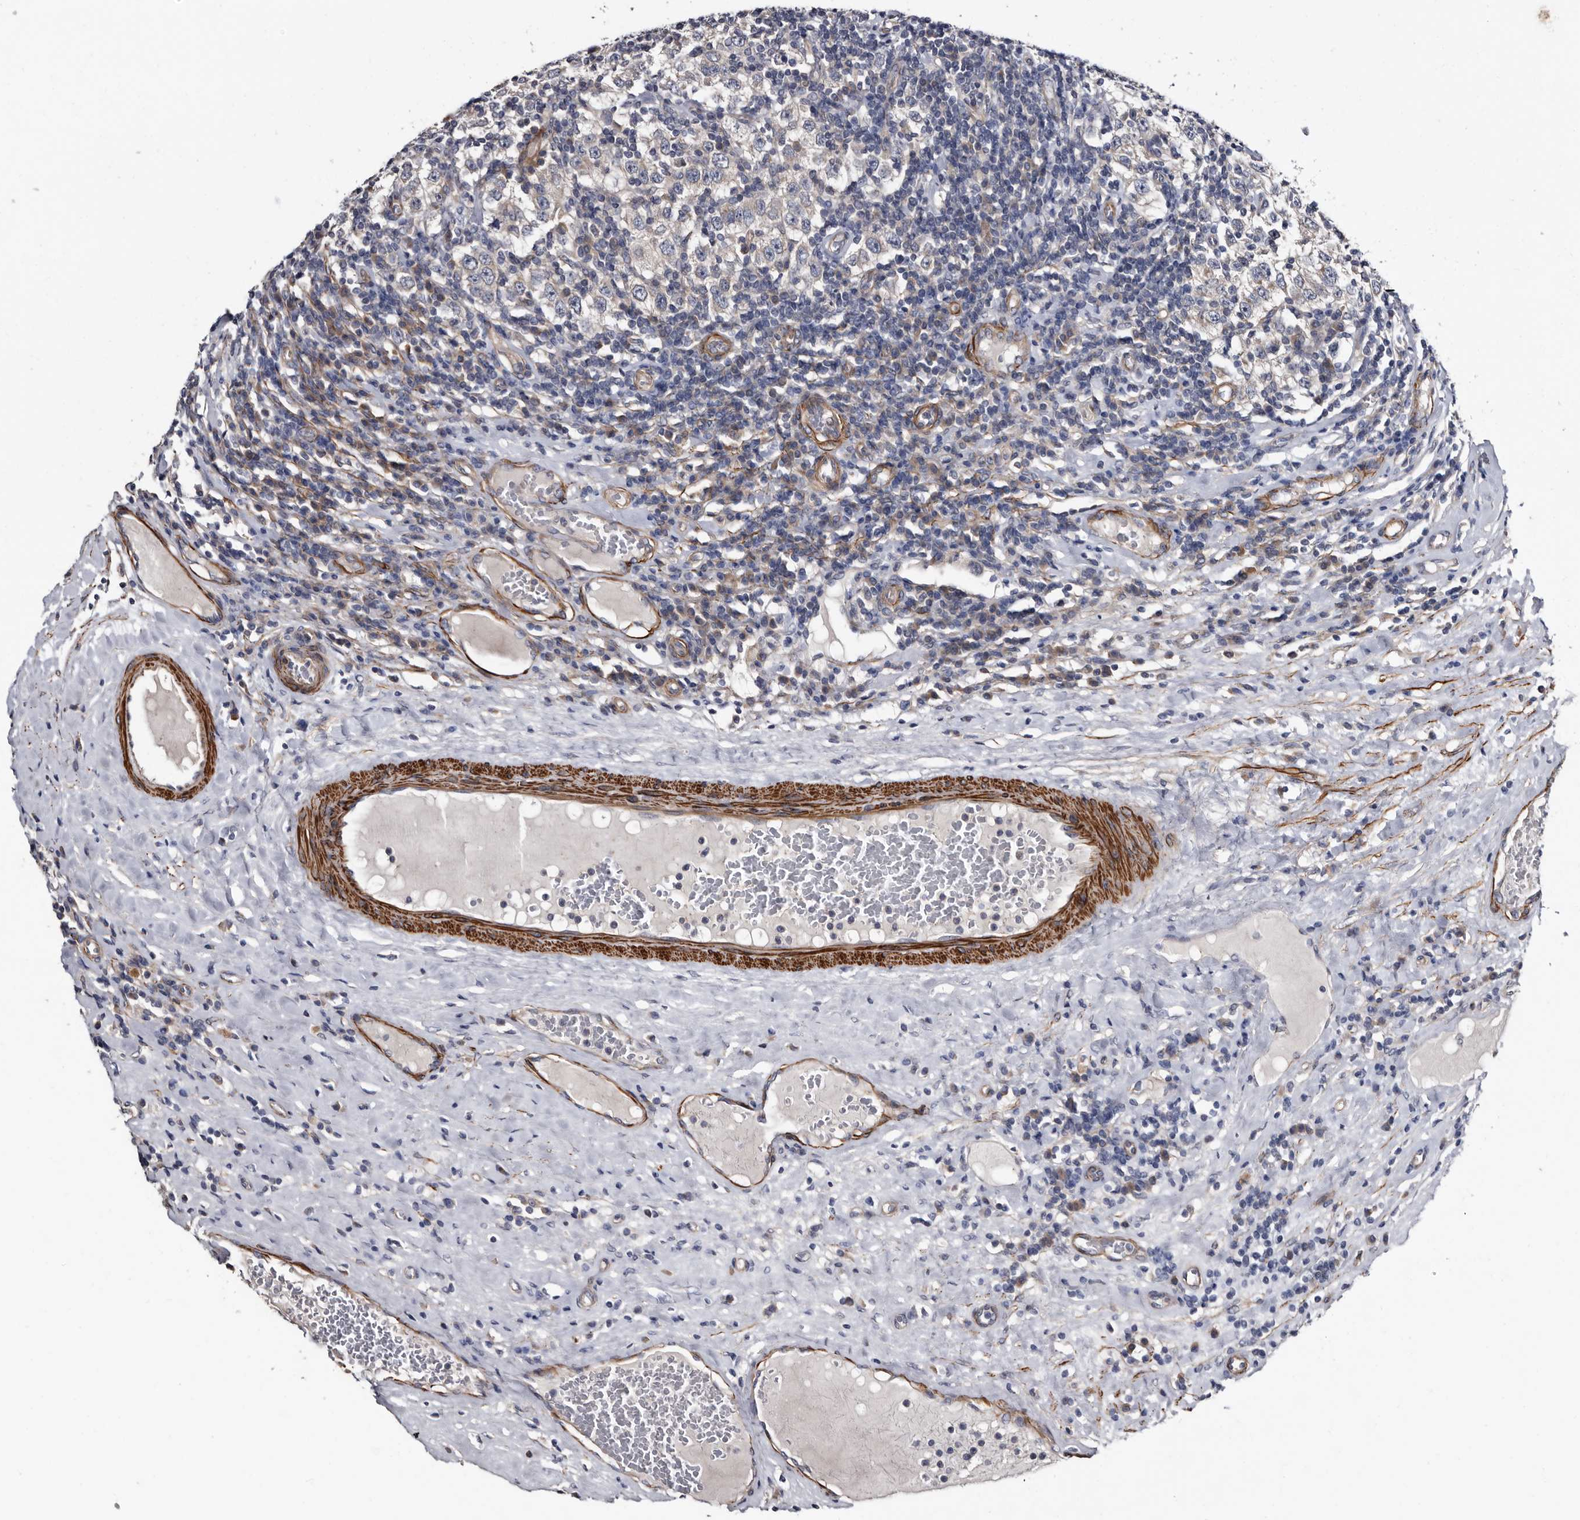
{"staining": {"intensity": "negative", "quantity": "none", "location": "none"}, "tissue": "testis cancer", "cell_type": "Tumor cells", "image_type": "cancer", "snomed": [{"axis": "morphology", "description": "Seminoma, NOS"}, {"axis": "topography", "description": "Testis"}], "caption": "This is a photomicrograph of IHC staining of testis seminoma, which shows no staining in tumor cells.", "gene": "IARS1", "patient": {"sex": "male", "age": 41}}